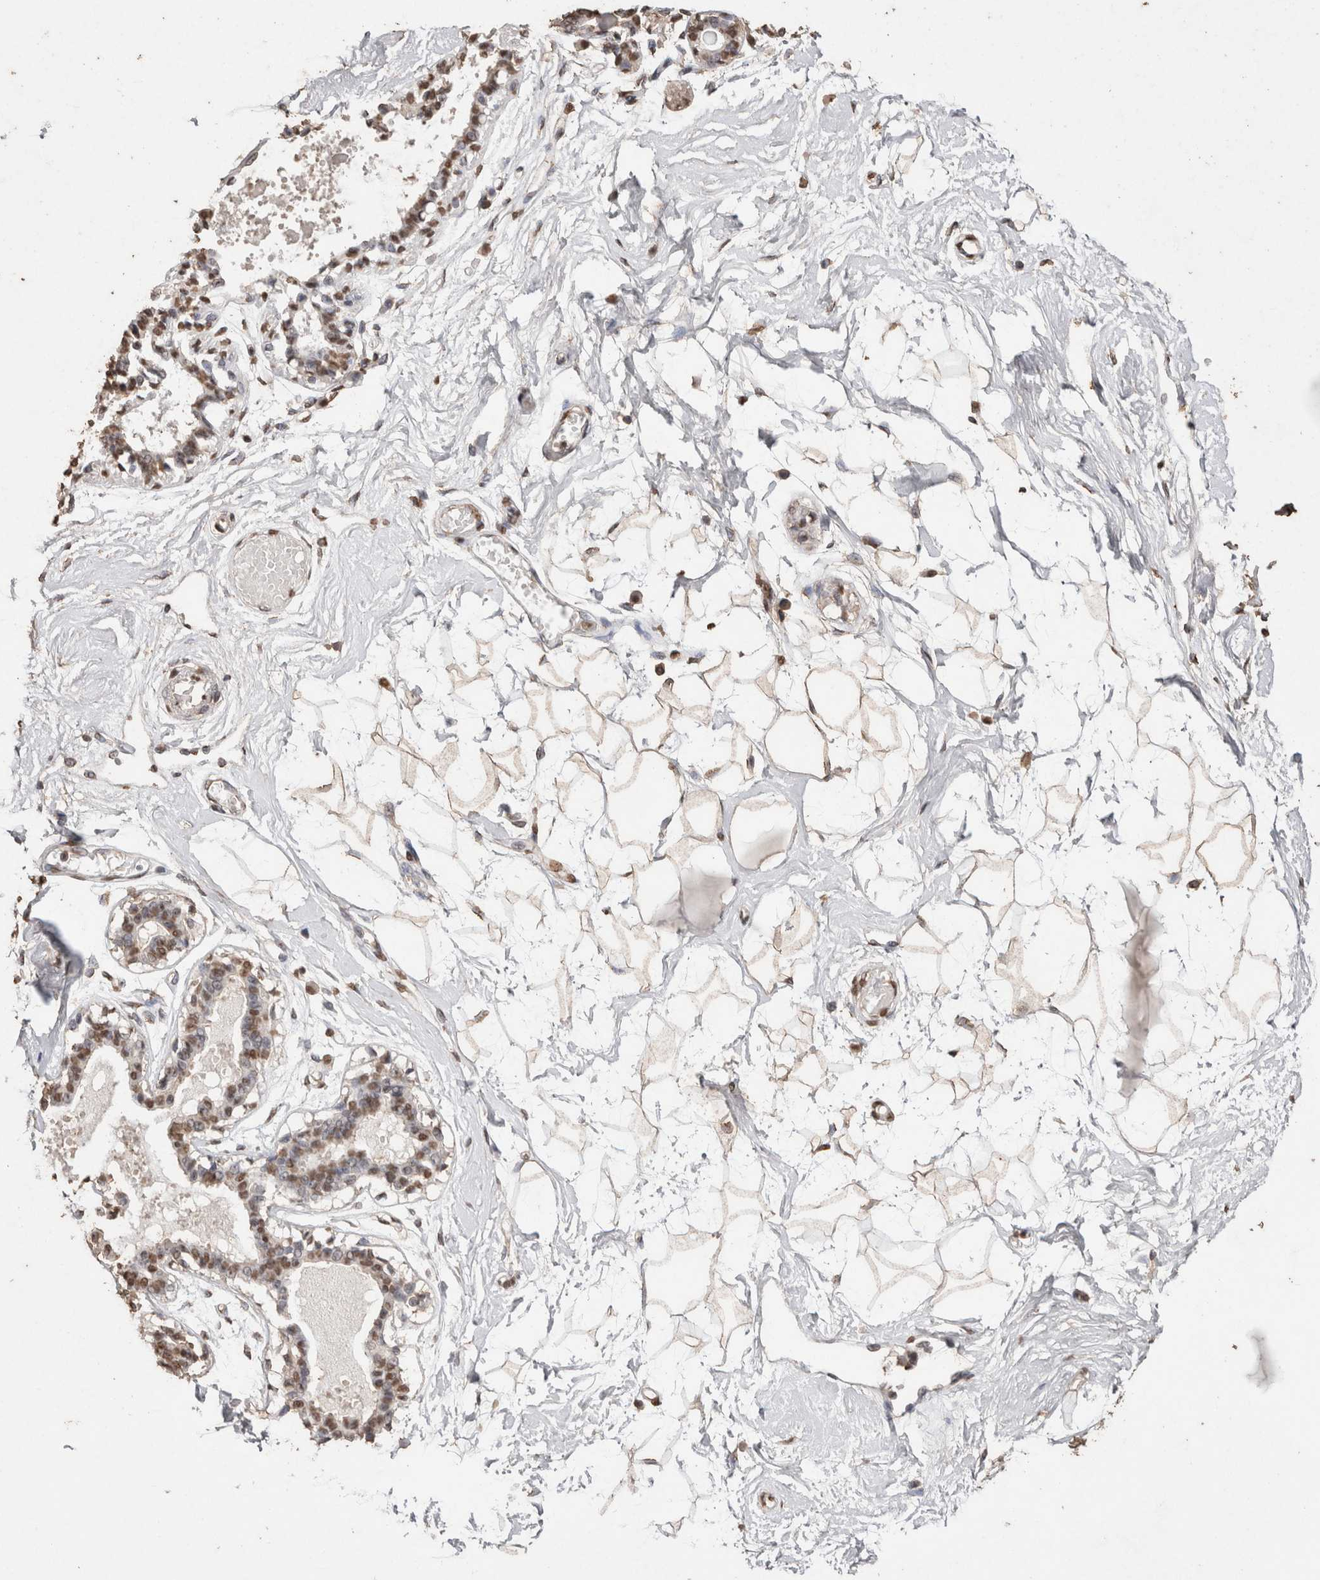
{"staining": {"intensity": "moderate", "quantity": ">75%", "location": "nuclear"}, "tissue": "breast", "cell_type": "Adipocytes", "image_type": "normal", "snomed": [{"axis": "morphology", "description": "Normal tissue, NOS"}, {"axis": "topography", "description": "Breast"}], "caption": "Brown immunohistochemical staining in normal breast displays moderate nuclear positivity in approximately >75% of adipocytes. Immunohistochemistry (ihc) stains the protein of interest in brown and the nuclei are stained blue.", "gene": "NTHL1", "patient": {"sex": "female", "age": 45}}